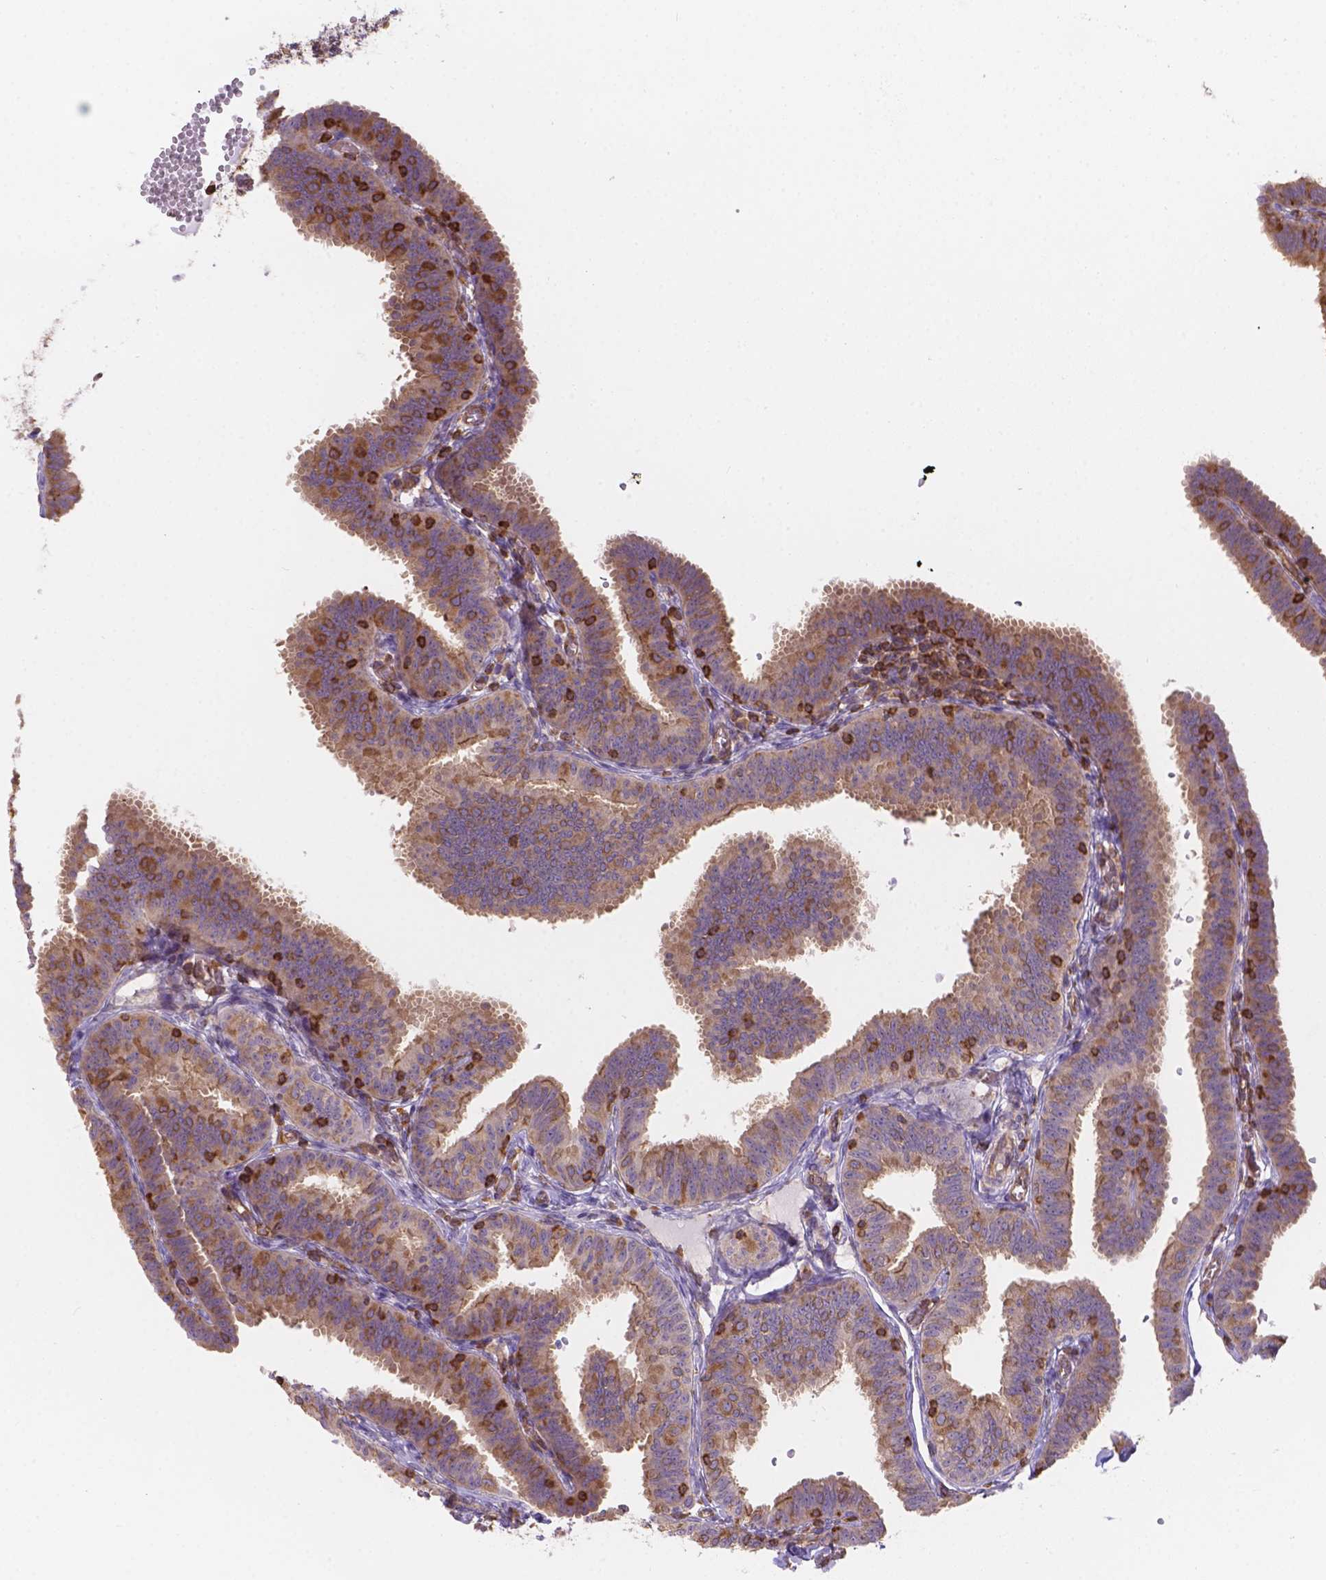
{"staining": {"intensity": "moderate", "quantity": ">75%", "location": "cytoplasmic/membranous"}, "tissue": "fallopian tube", "cell_type": "Glandular cells", "image_type": "normal", "snomed": [{"axis": "morphology", "description": "Normal tissue, NOS"}, {"axis": "topography", "description": "Fallopian tube"}], "caption": "The histopathology image exhibits staining of normal fallopian tube, revealing moderate cytoplasmic/membranous protein expression (brown color) within glandular cells.", "gene": "DMWD", "patient": {"sex": "female", "age": 25}}